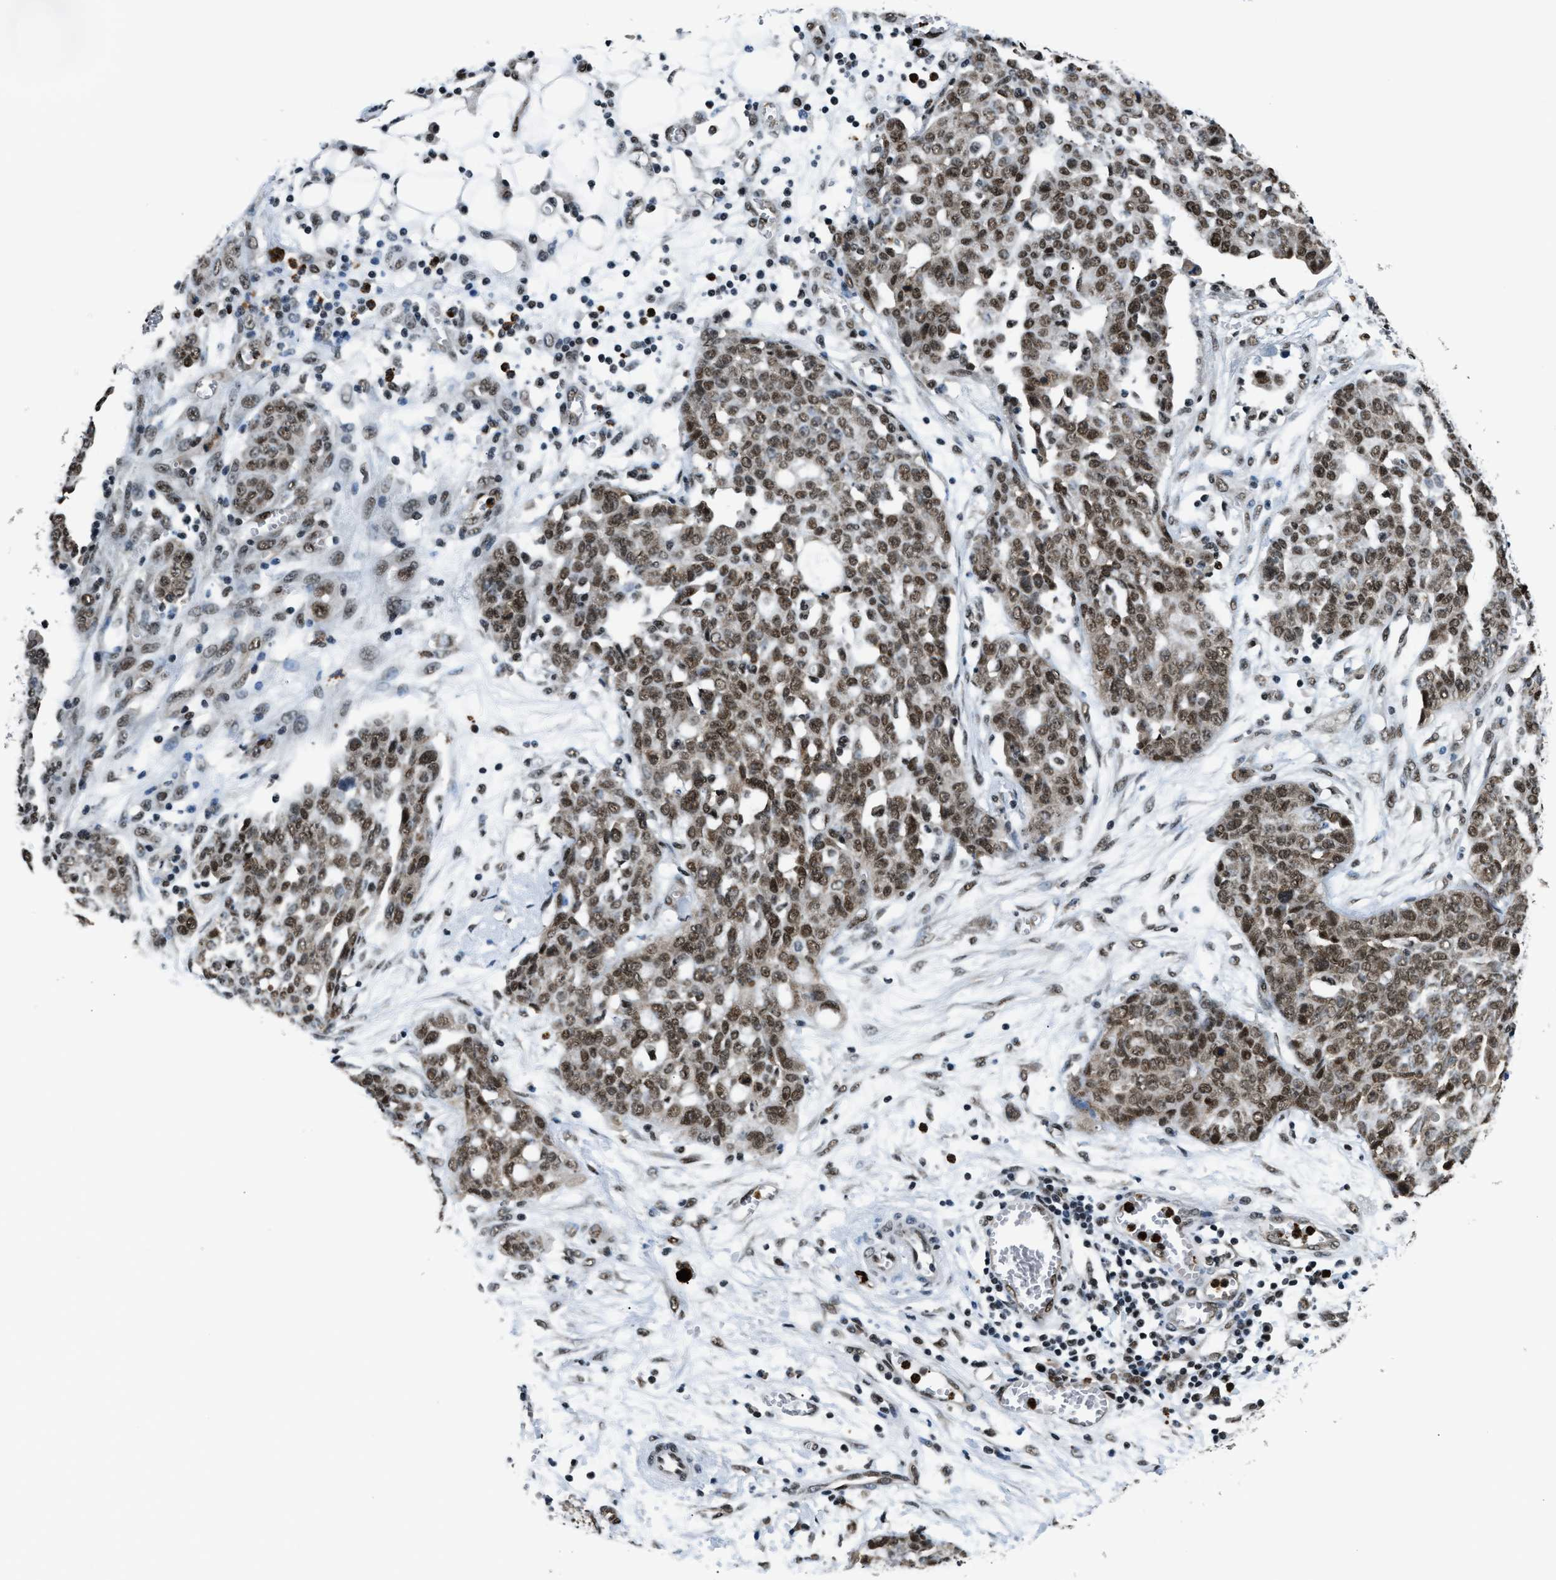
{"staining": {"intensity": "moderate", "quantity": ">75%", "location": "nuclear"}, "tissue": "ovarian cancer", "cell_type": "Tumor cells", "image_type": "cancer", "snomed": [{"axis": "morphology", "description": "Cystadenocarcinoma, serous, NOS"}, {"axis": "topography", "description": "Soft tissue"}, {"axis": "topography", "description": "Ovary"}], "caption": "Immunohistochemical staining of human ovarian cancer (serous cystadenocarcinoma) demonstrates moderate nuclear protein staining in about >75% of tumor cells.", "gene": "CCNDBP1", "patient": {"sex": "female", "age": 57}}